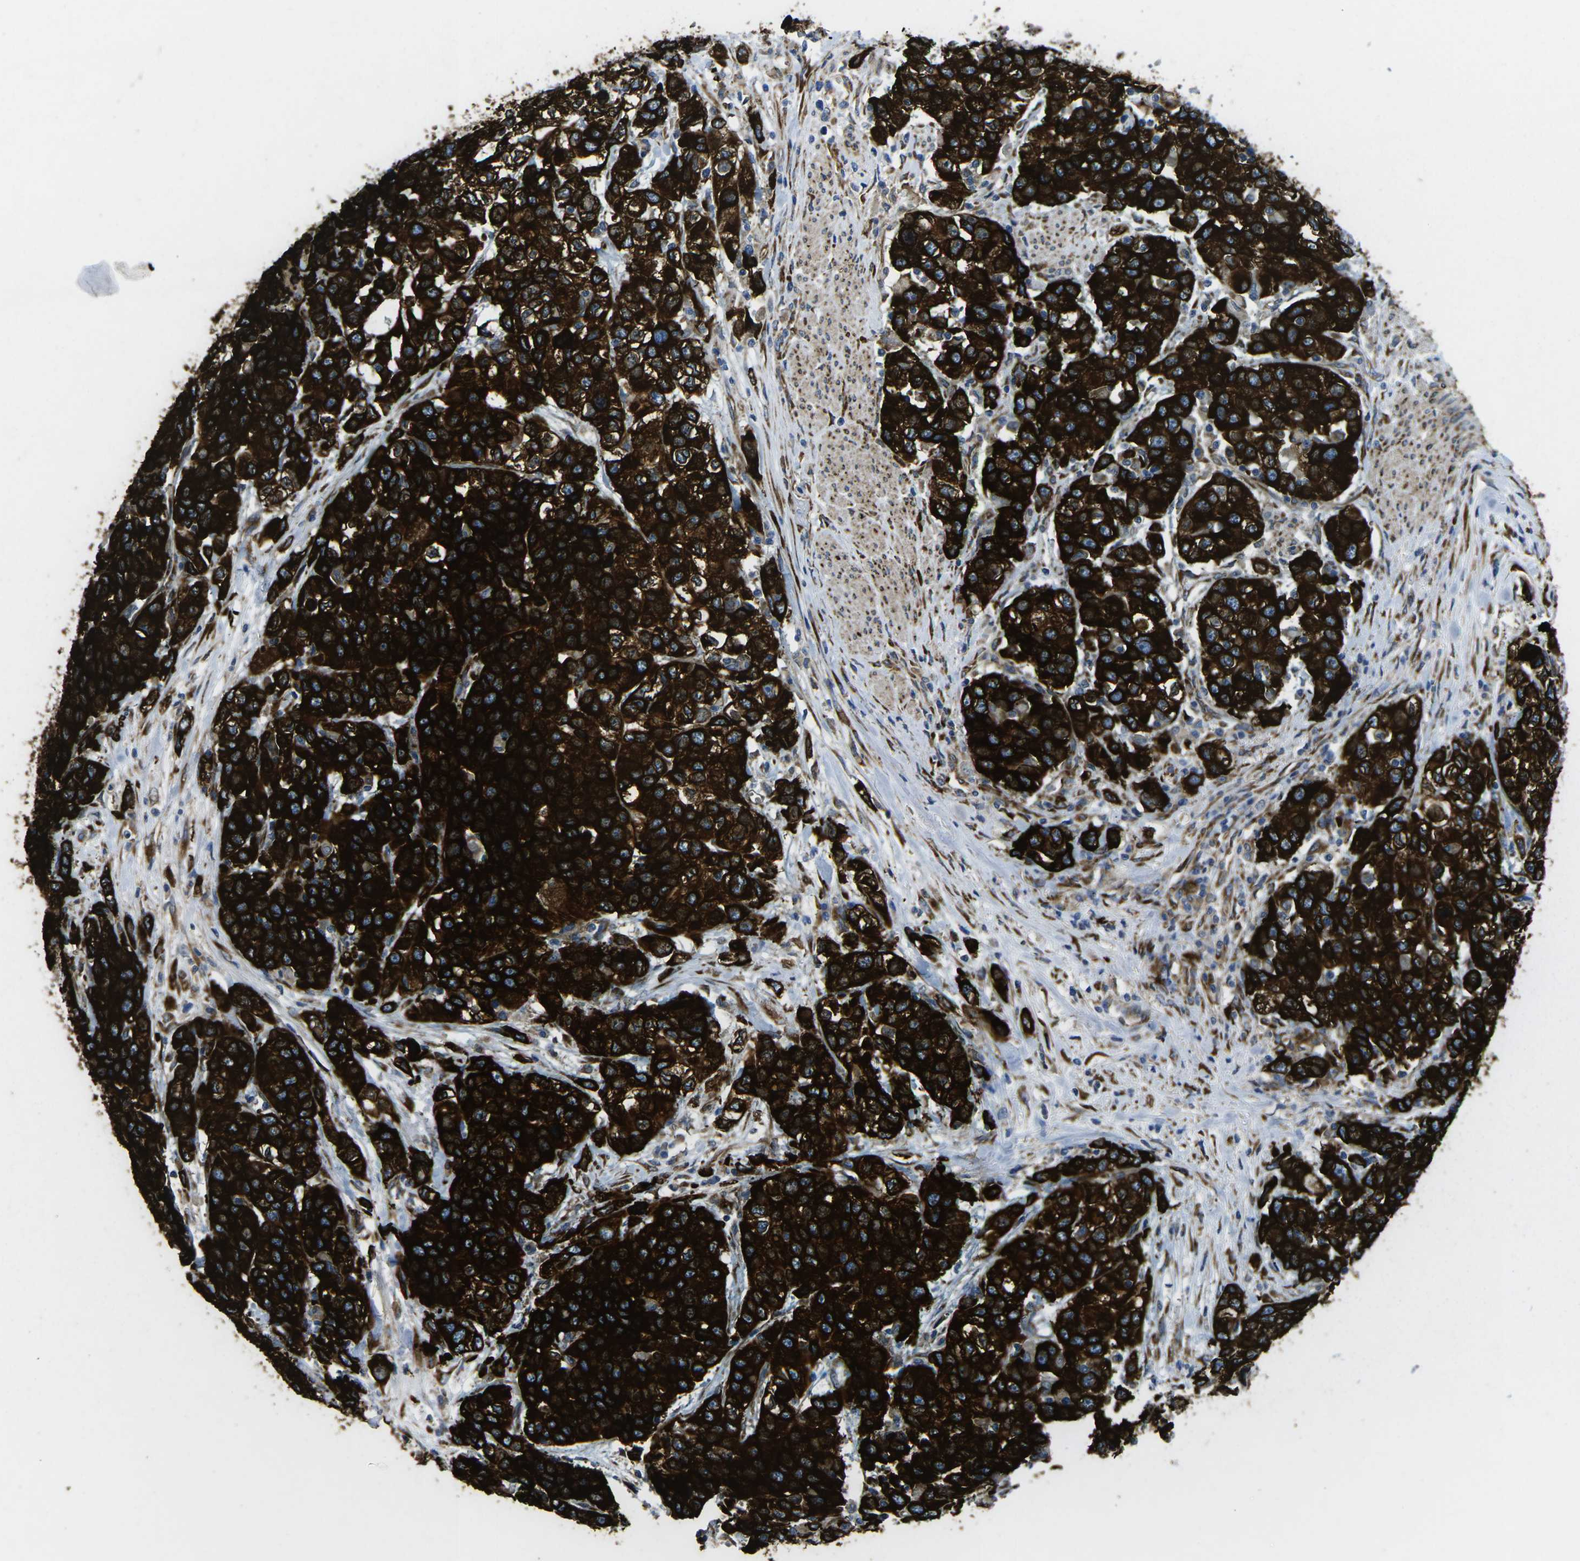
{"staining": {"intensity": "strong", "quantity": ">75%", "location": "cytoplasmic/membranous"}, "tissue": "urothelial cancer", "cell_type": "Tumor cells", "image_type": "cancer", "snomed": [{"axis": "morphology", "description": "Urothelial carcinoma, High grade"}, {"axis": "topography", "description": "Urinary bladder"}], "caption": "About >75% of tumor cells in high-grade urothelial carcinoma display strong cytoplasmic/membranous protein expression as visualized by brown immunohistochemical staining.", "gene": "PDZD8", "patient": {"sex": "female", "age": 80}}